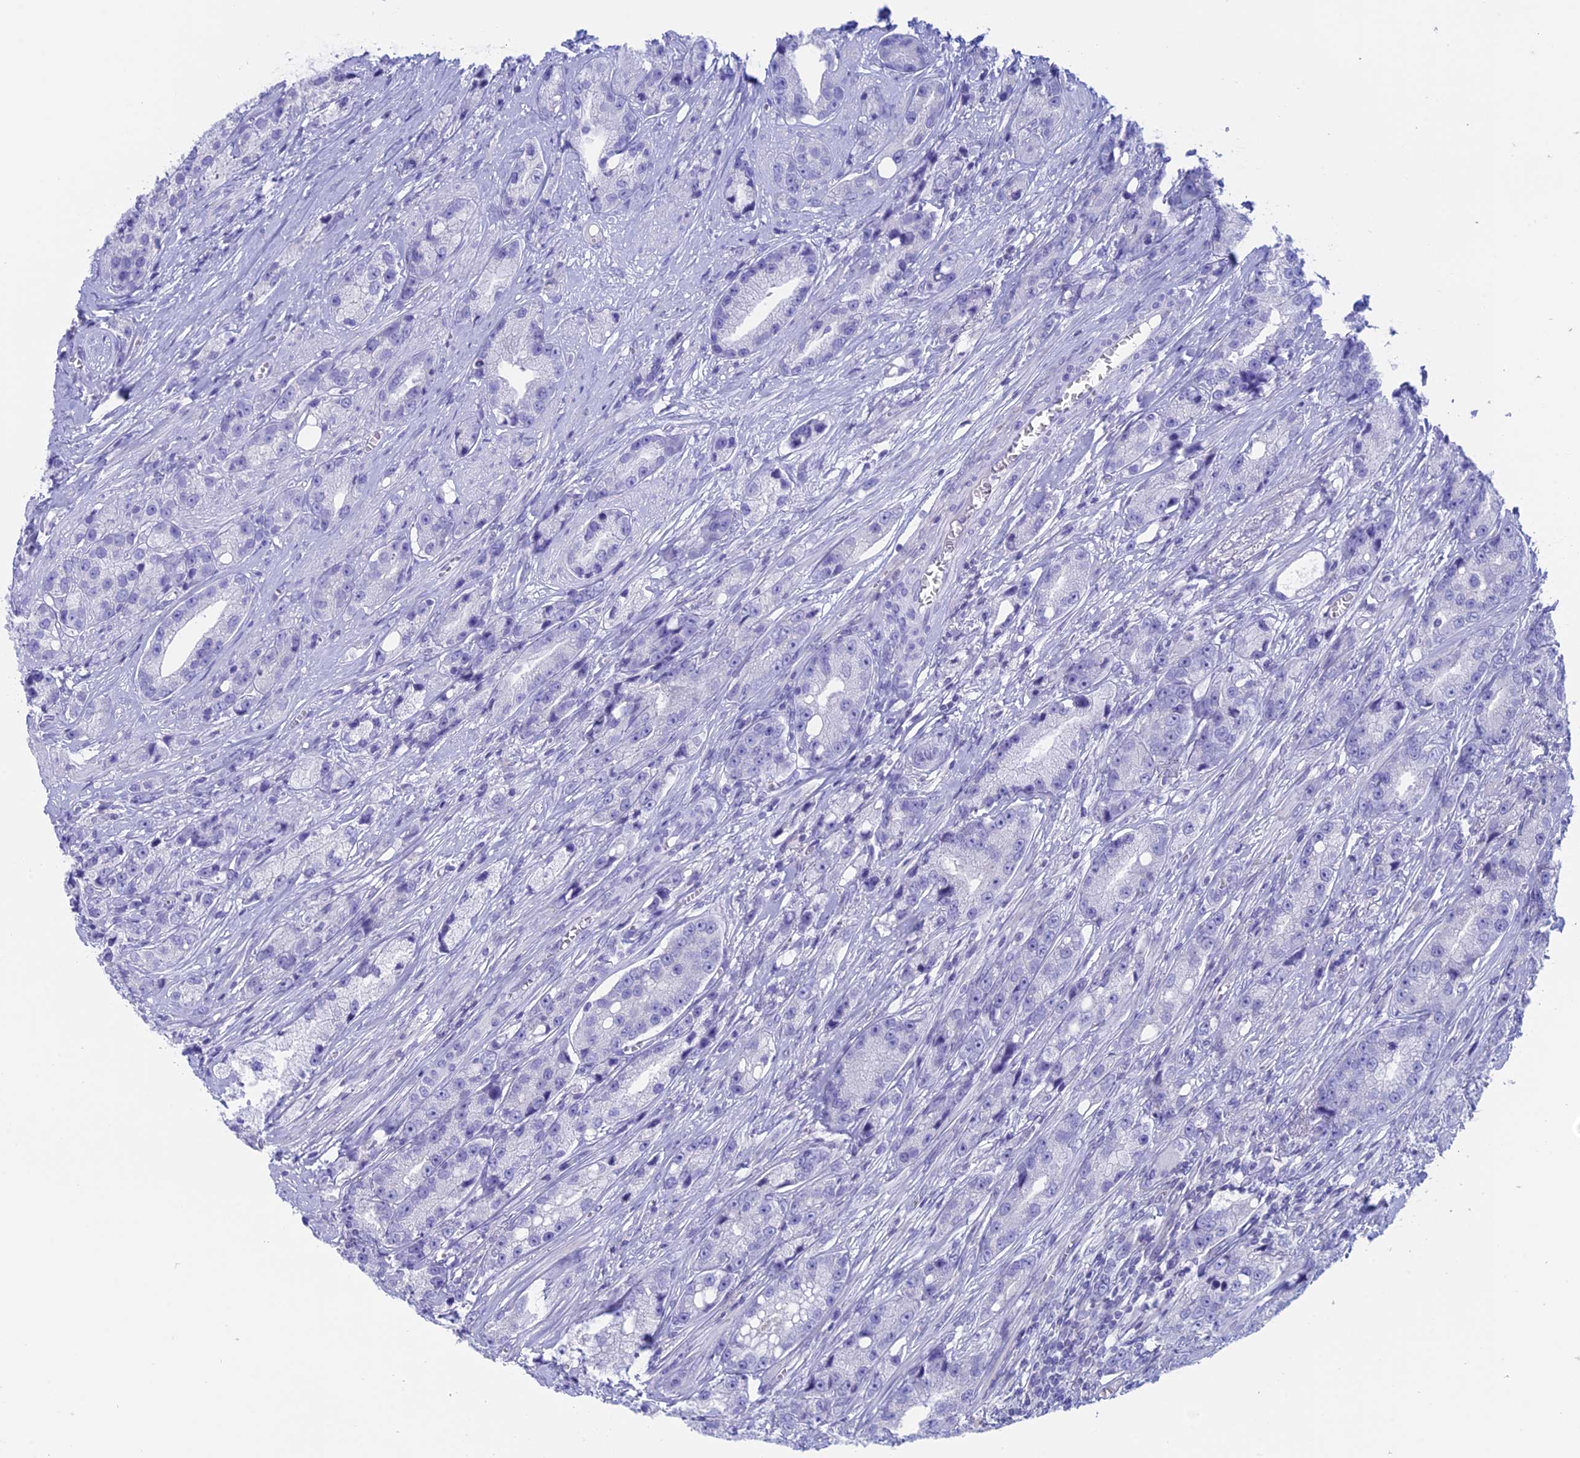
{"staining": {"intensity": "negative", "quantity": "none", "location": "none"}, "tissue": "prostate cancer", "cell_type": "Tumor cells", "image_type": "cancer", "snomed": [{"axis": "morphology", "description": "Adenocarcinoma, High grade"}, {"axis": "topography", "description": "Prostate"}], "caption": "Prostate cancer was stained to show a protein in brown. There is no significant positivity in tumor cells.", "gene": "RP1", "patient": {"sex": "male", "age": 74}}